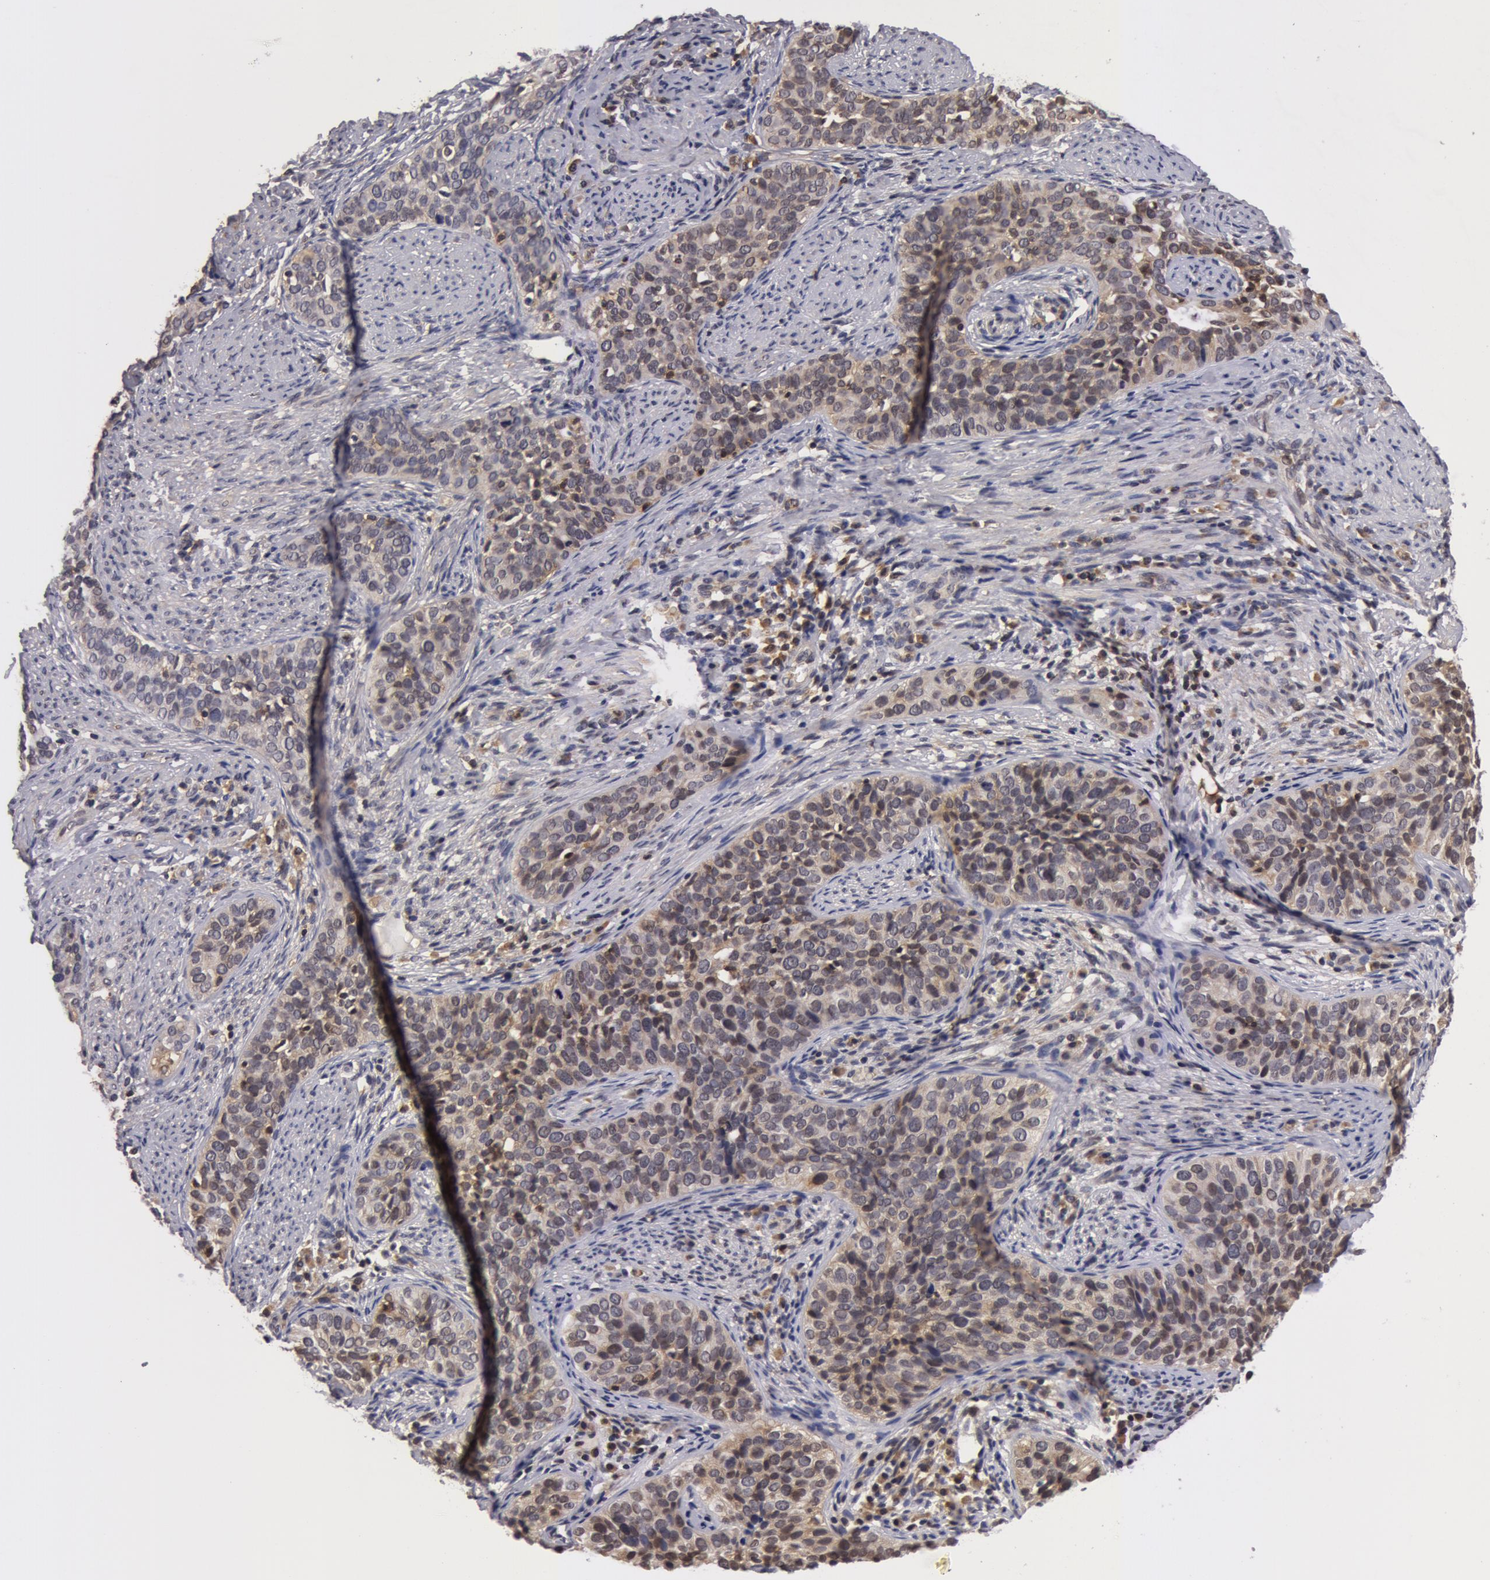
{"staining": {"intensity": "weak", "quantity": "<25%", "location": "nuclear"}, "tissue": "cervical cancer", "cell_type": "Tumor cells", "image_type": "cancer", "snomed": [{"axis": "morphology", "description": "Squamous cell carcinoma, NOS"}, {"axis": "topography", "description": "Cervix"}], "caption": "A high-resolution micrograph shows IHC staining of cervical cancer (squamous cell carcinoma), which reveals no significant staining in tumor cells.", "gene": "ZNF350", "patient": {"sex": "female", "age": 31}}